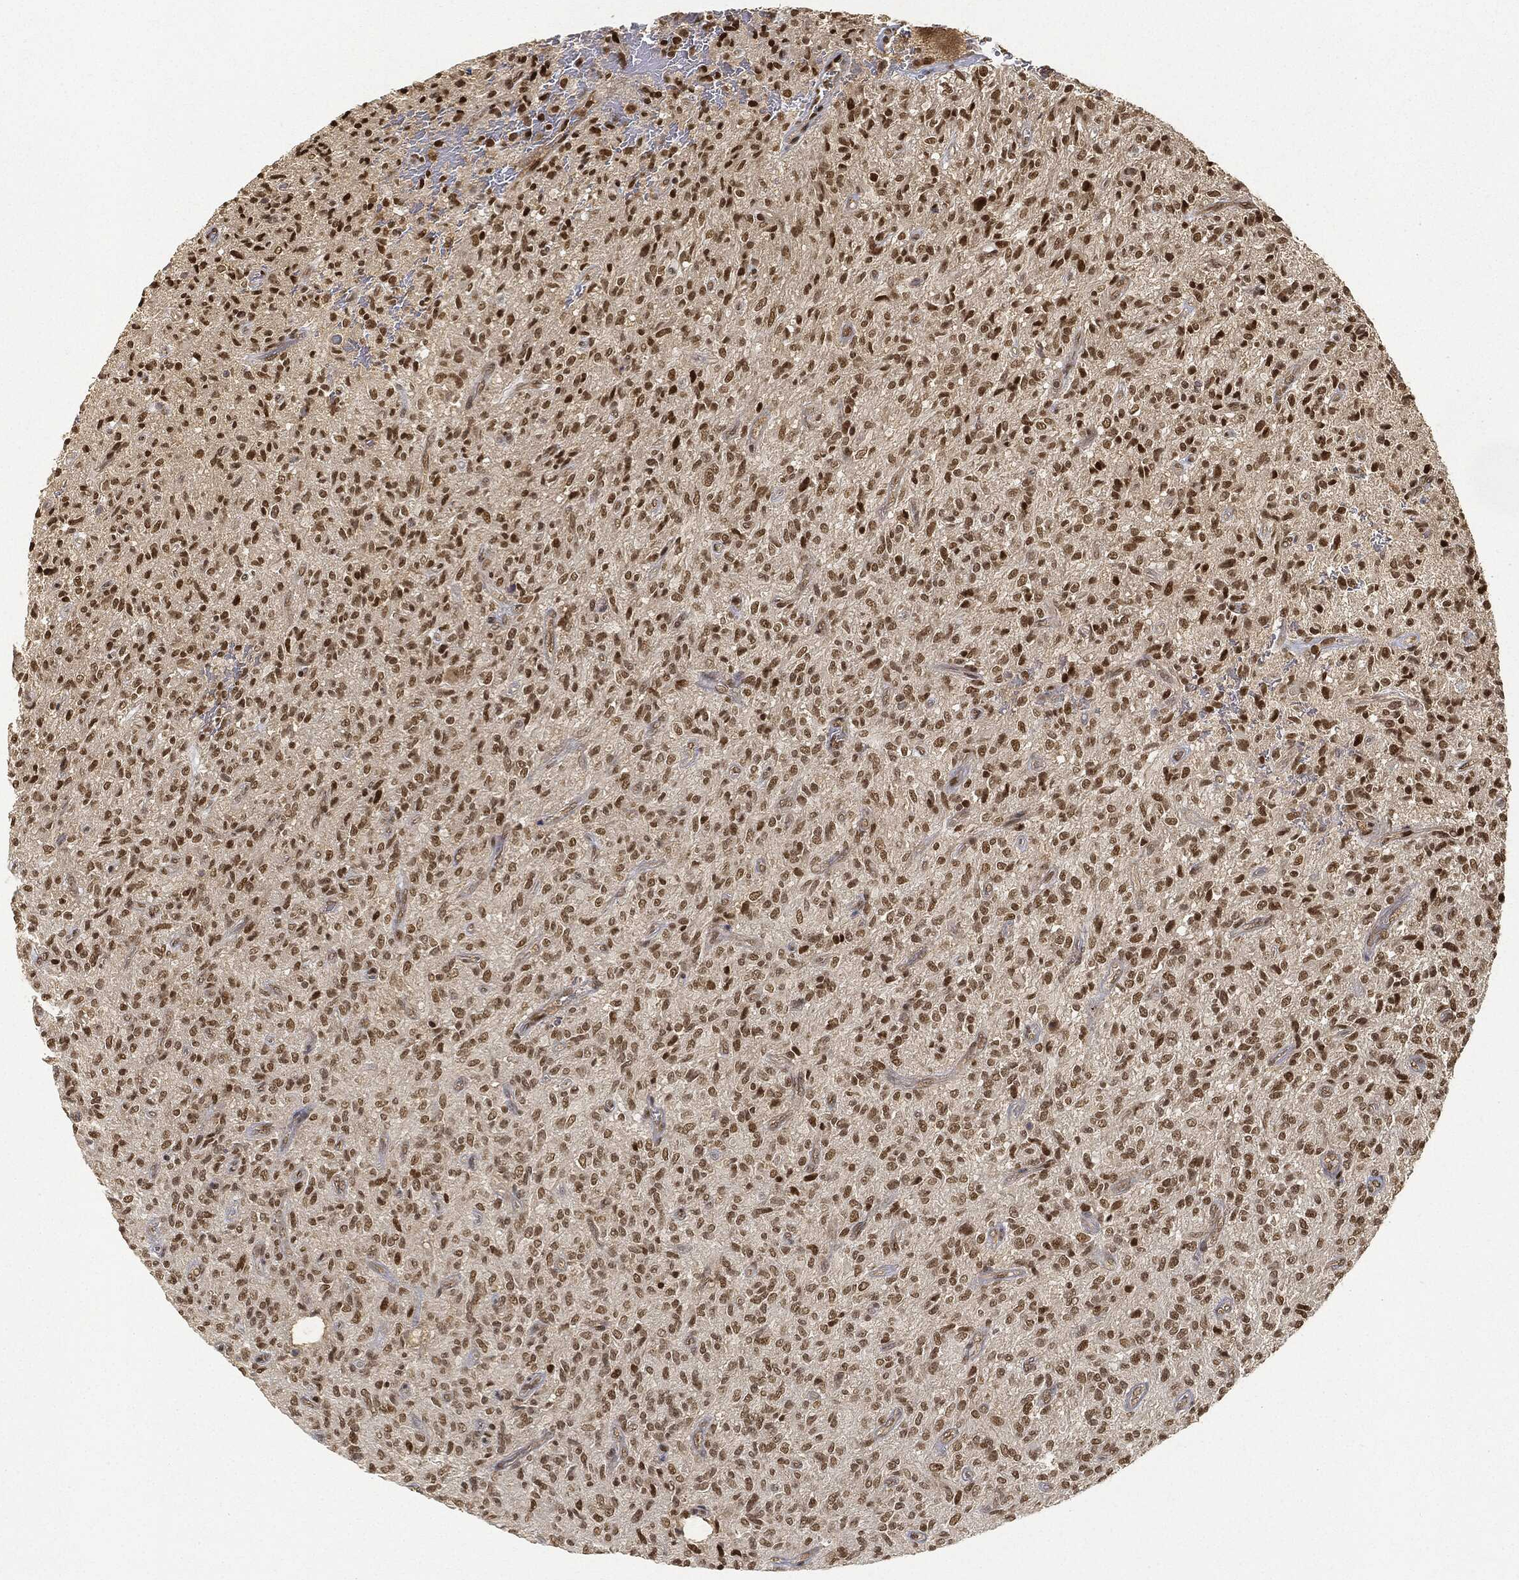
{"staining": {"intensity": "strong", "quantity": "25%-75%", "location": "nuclear"}, "tissue": "glioma", "cell_type": "Tumor cells", "image_type": "cancer", "snomed": [{"axis": "morphology", "description": "Glioma, malignant, High grade"}, {"axis": "topography", "description": "Brain"}], "caption": "Immunohistochemistry of human malignant glioma (high-grade) reveals high levels of strong nuclear staining in about 25%-75% of tumor cells.", "gene": "CIB1", "patient": {"sex": "male", "age": 64}}